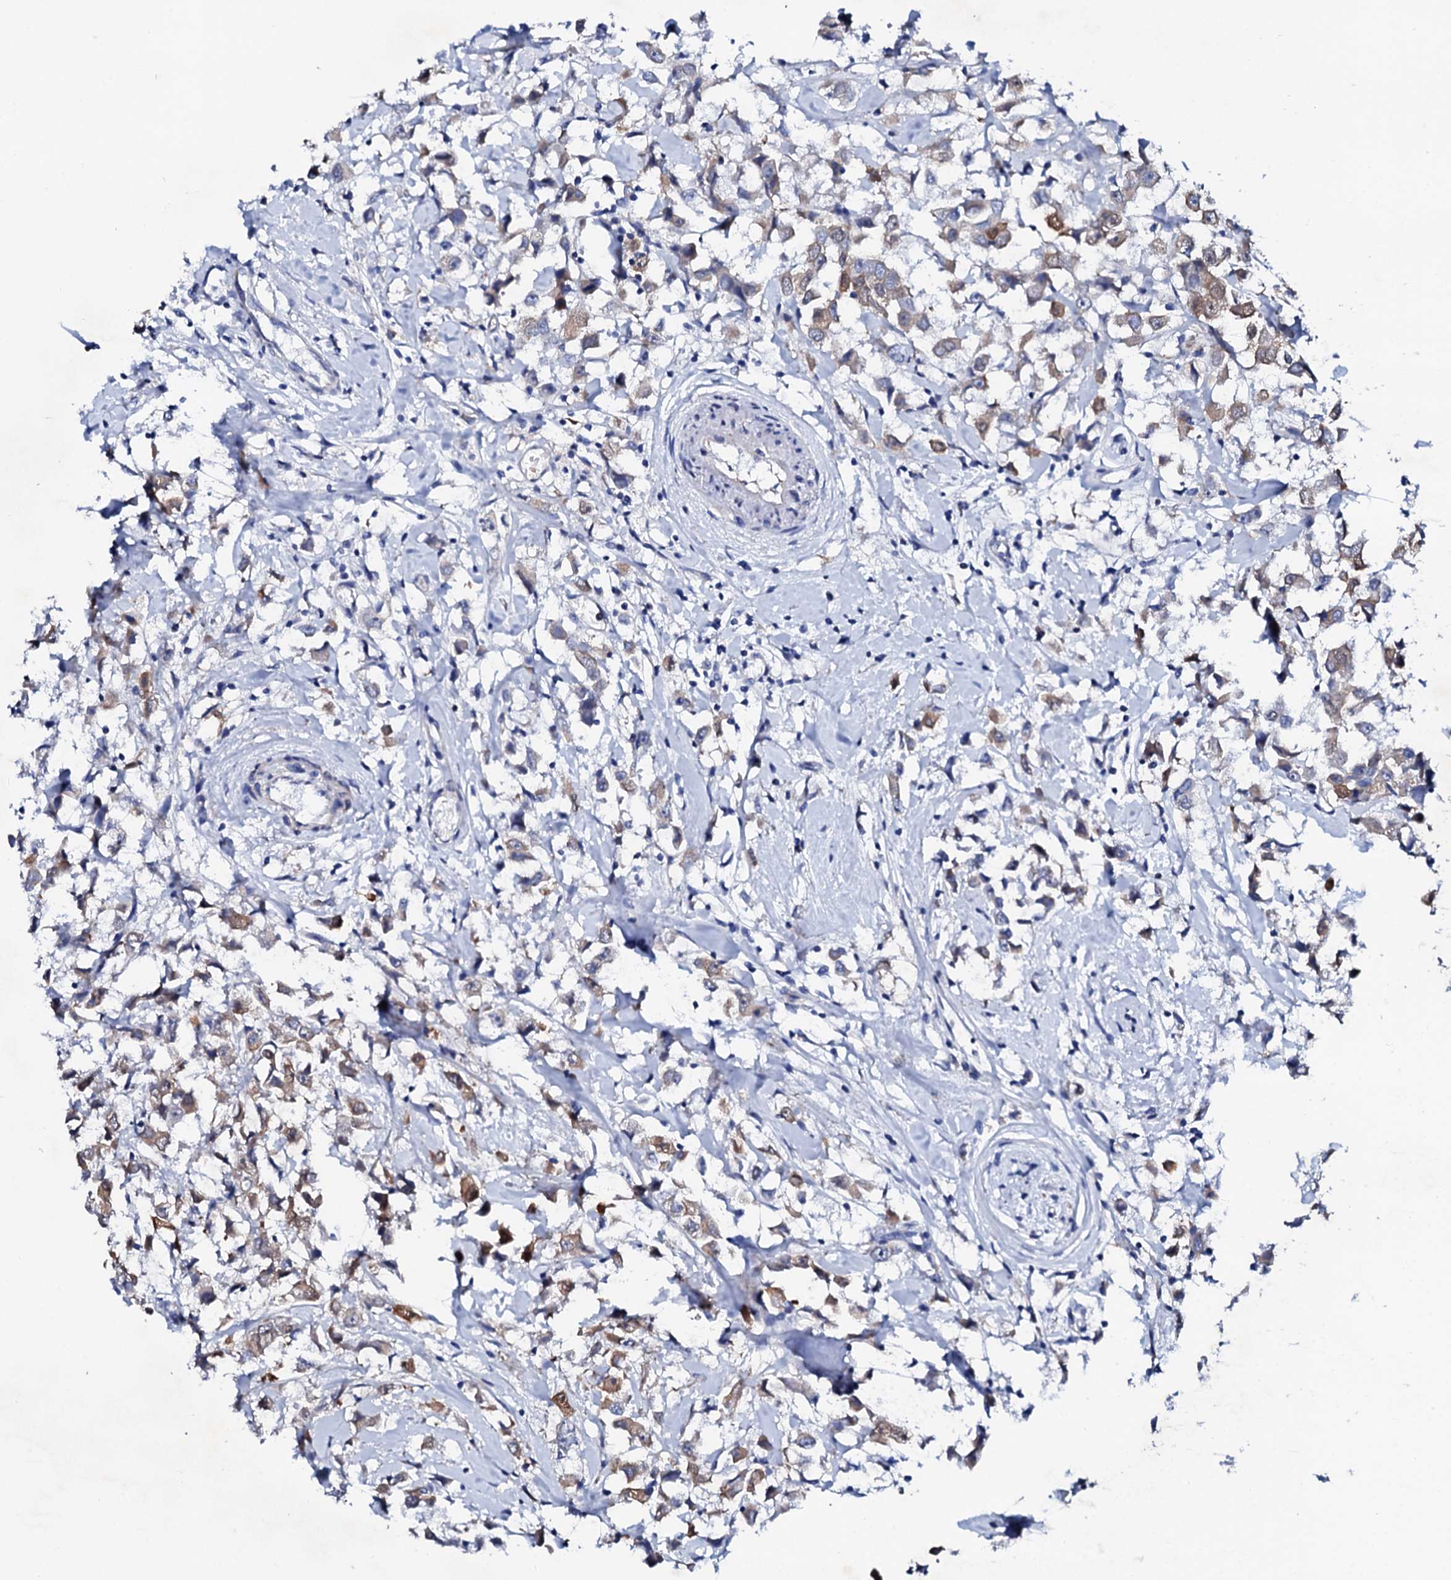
{"staining": {"intensity": "moderate", "quantity": ">75%", "location": "cytoplasmic/membranous"}, "tissue": "breast cancer", "cell_type": "Tumor cells", "image_type": "cancer", "snomed": [{"axis": "morphology", "description": "Duct carcinoma"}, {"axis": "topography", "description": "Breast"}], "caption": "An IHC histopathology image of tumor tissue is shown. Protein staining in brown labels moderate cytoplasmic/membranous positivity in breast invasive ductal carcinoma within tumor cells.", "gene": "GLB1L3", "patient": {"sex": "female", "age": 61}}